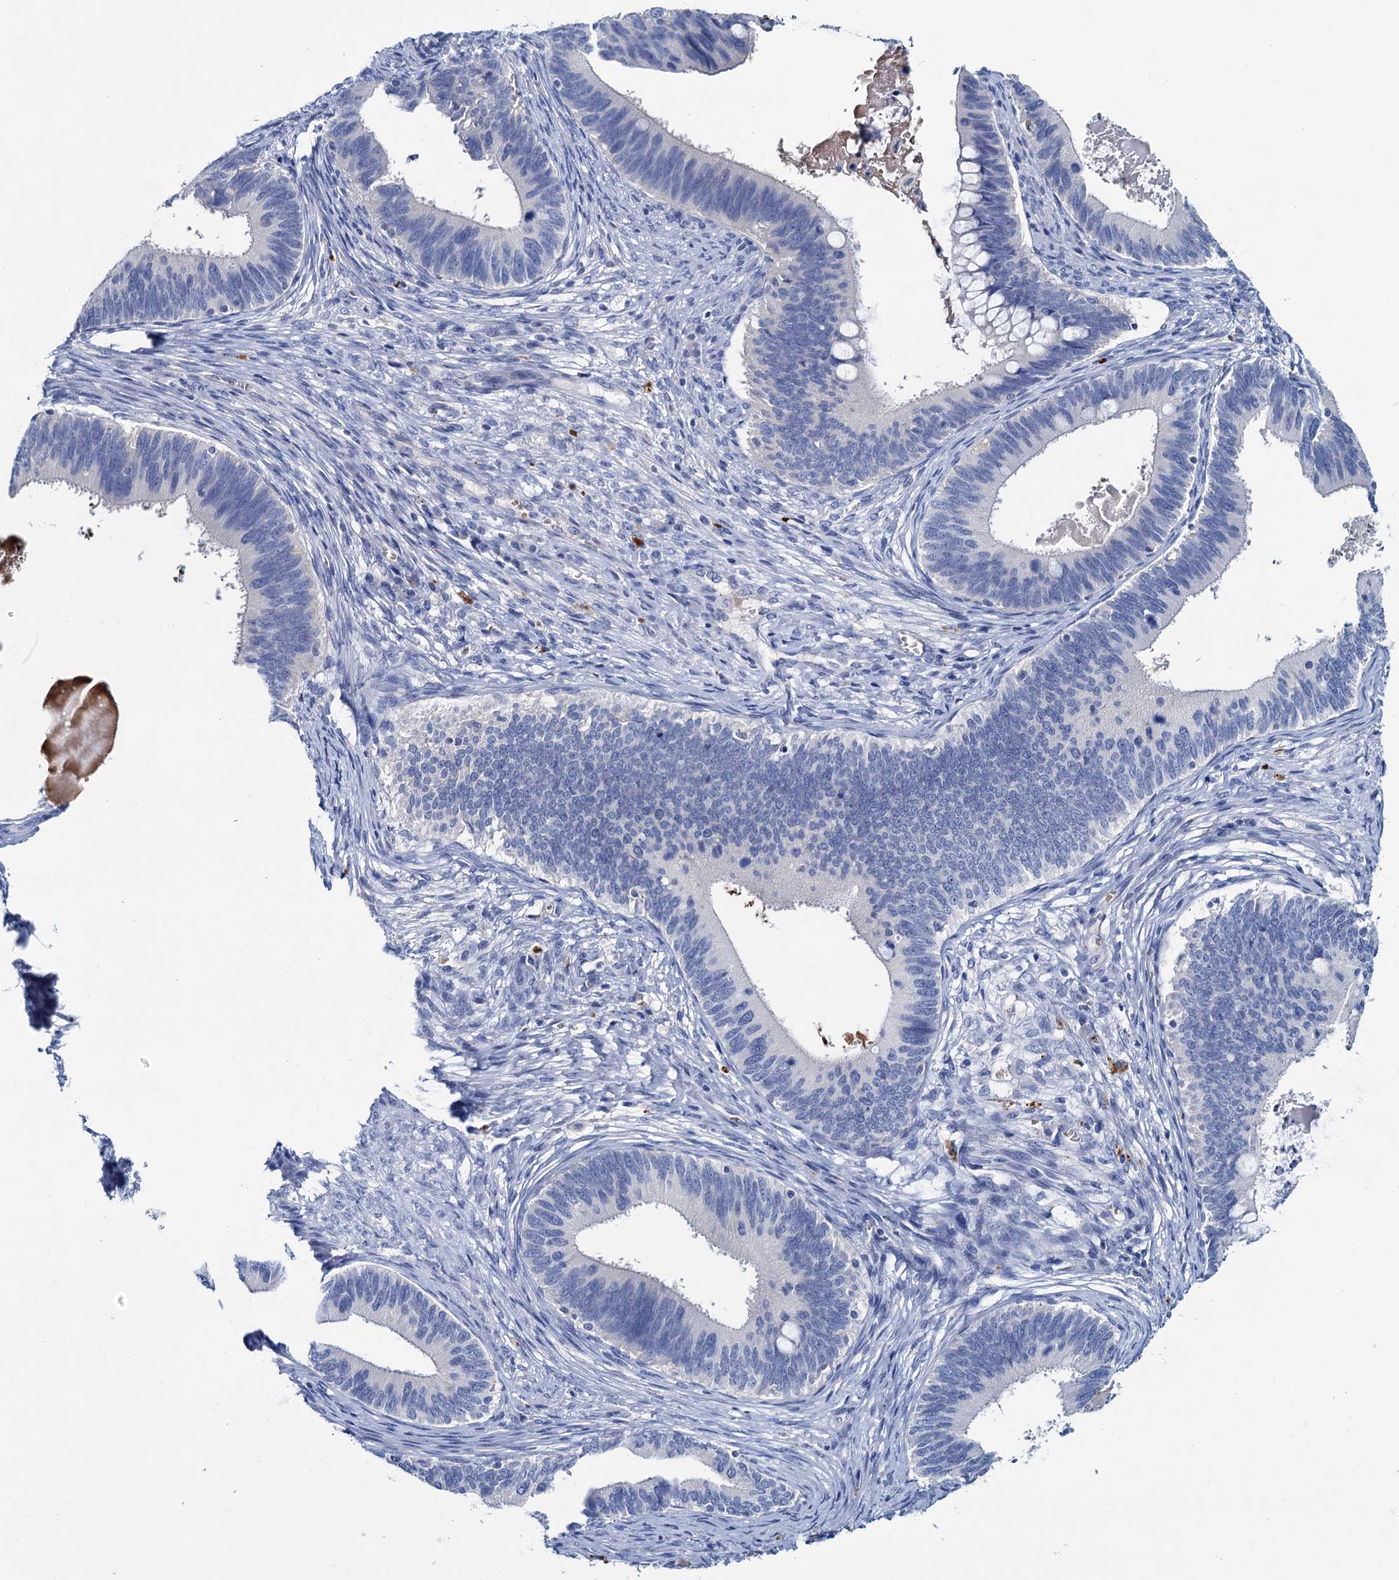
{"staining": {"intensity": "negative", "quantity": "none", "location": "none"}, "tissue": "cervical cancer", "cell_type": "Tumor cells", "image_type": "cancer", "snomed": [{"axis": "morphology", "description": "Adenocarcinoma, NOS"}, {"axis": "topography", "description": "Cervix"}], "caption": "Immunohistochemical staining of human cervical cancer (adenocarcinoma) reveals no significant expression in tumor cells.", "gene": "ATG2A", "patient": {"sex": "female", "age": 42}}